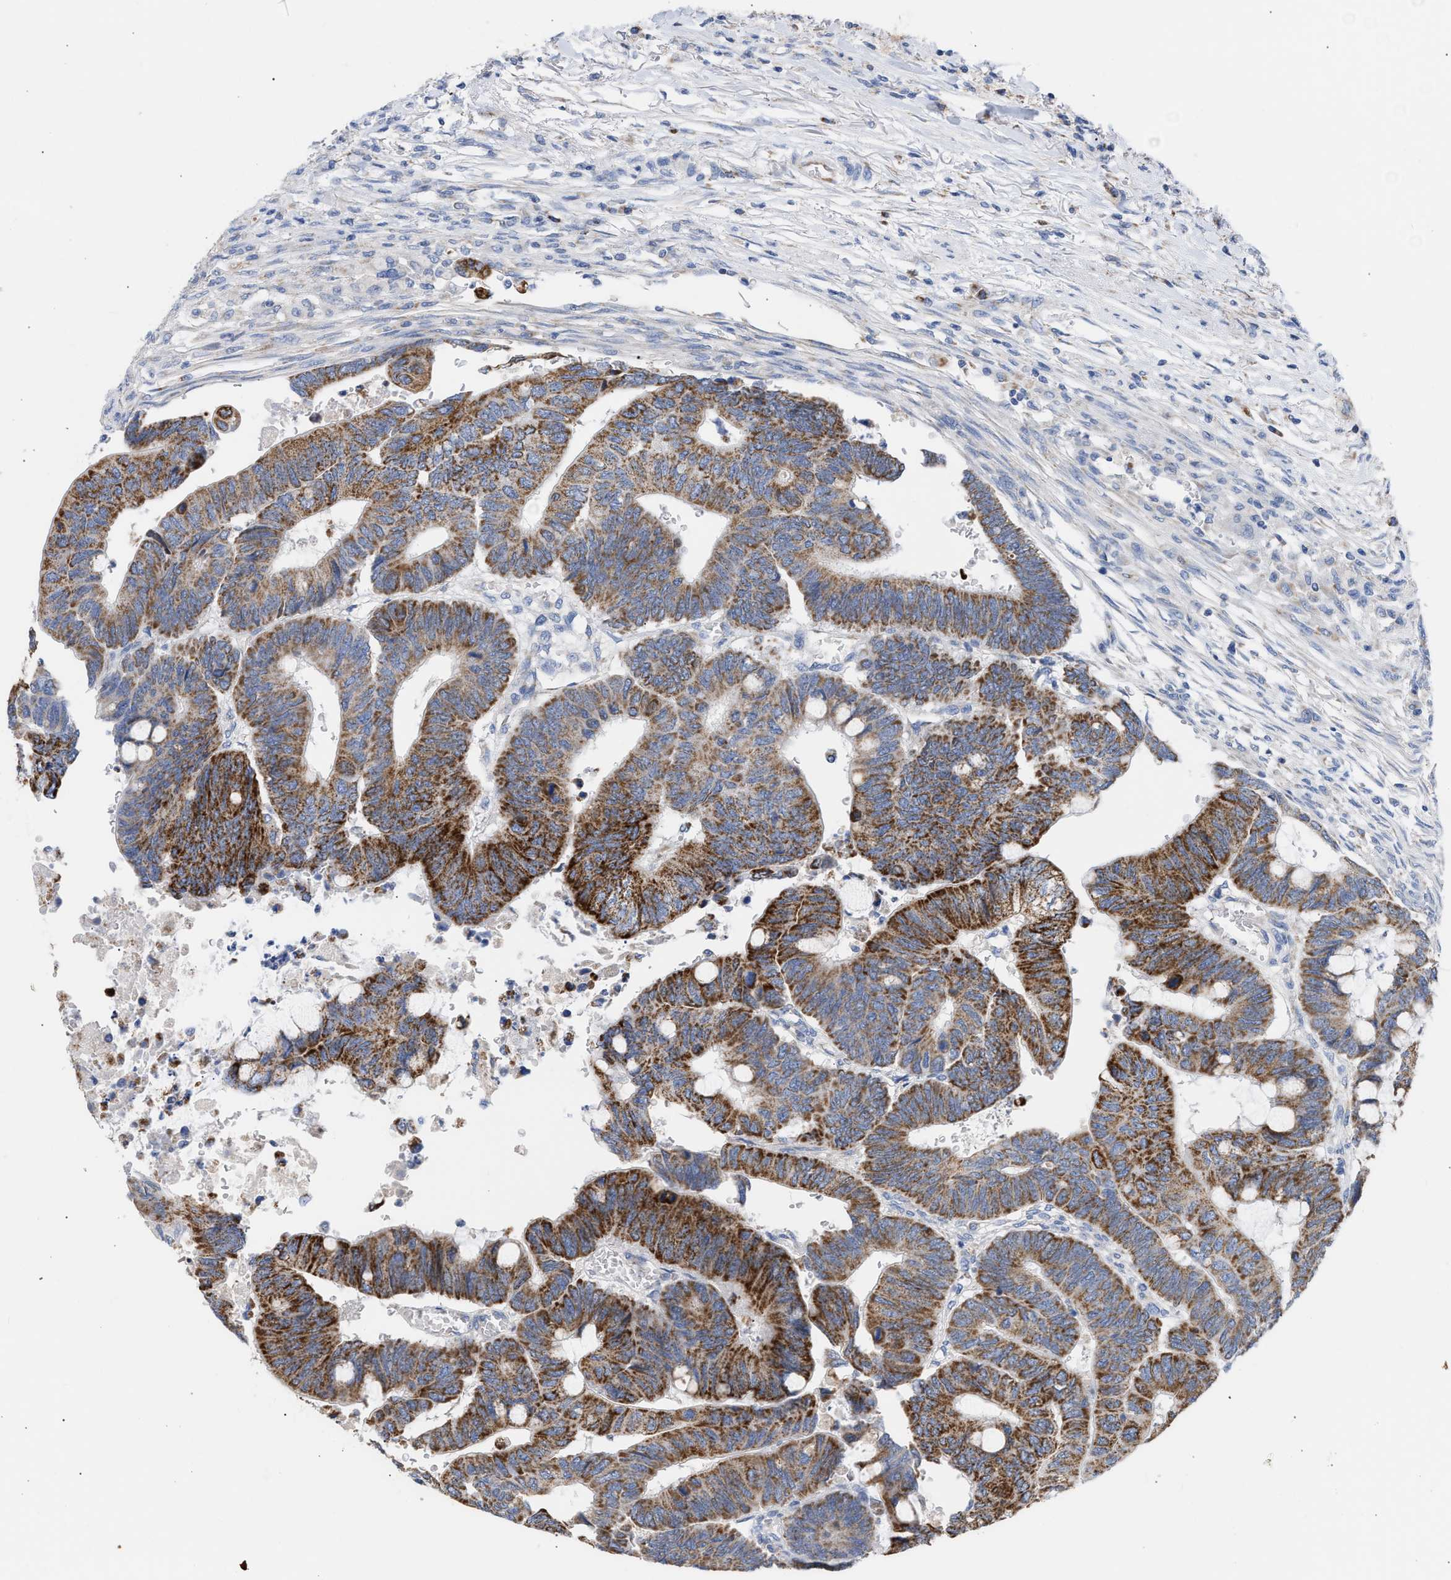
{"staining": {"intensity": "strong", "quantity": ">75%", "location": "cytoplasmic/membranous"}, "tissue": "colorectal cancer", "cell_type": "Tumor cells", "image_type": "cancer", "snomed": [{"axis": "morphology", "description": "Normal tissue, NOS"}, {"axis": "morphology", "description": "Adenocarcinoma, NOS"}, {"axis": "topography", "description": "Rectum"}, {"axis": "topography", "description": "Peripheral nerve tissue"}], "caption": "Colorectal cancer was stained to show a protein in brown. There is high levels of strong cytoplasmic/membranous expression in about >75% of tumor cells.", "gene": "ACOT13", "patient": {"sex": "male", "age": 92}}